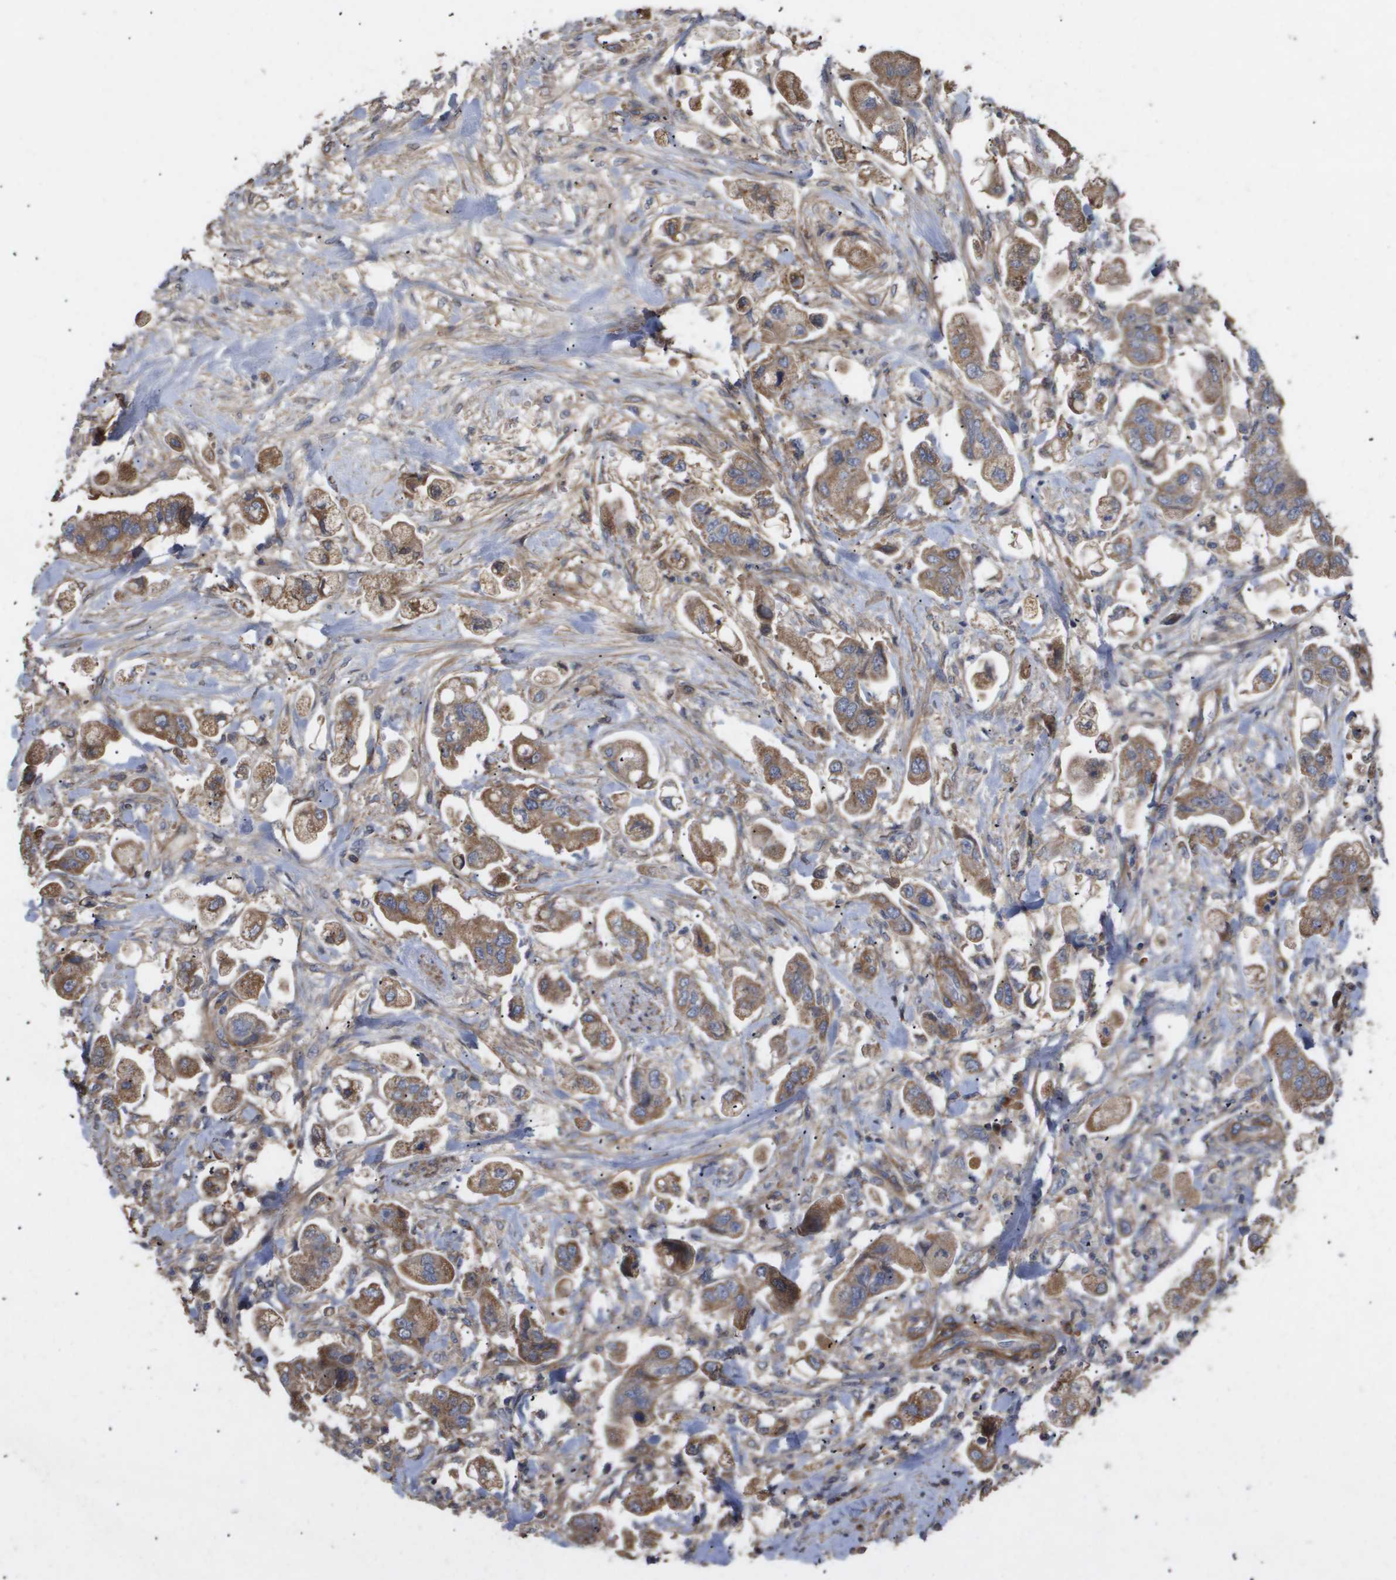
{"staining": {"intensity": "moderate", "quantity": ">75%", "location": "cytoplasmic/membranous"}, "tissue": "stomach cancer", "cell_type": "Tumor cells", "image_type": "cancer", "snomed": [{"axis": "morphology", "description": "Adenocarcinoma, NOS"}, {"axis": "topography", "description": "Stomach"}], "caption": "IHC (DAB) staining of stomach adenocarcinoma exhibits moderate cytoplasmic/membranous protein positivity in approximately >75% of tumor cells. Nuclei are stained in blue.", "gene": "TNS1", "patient": {"sex": "male", "age": 62}}